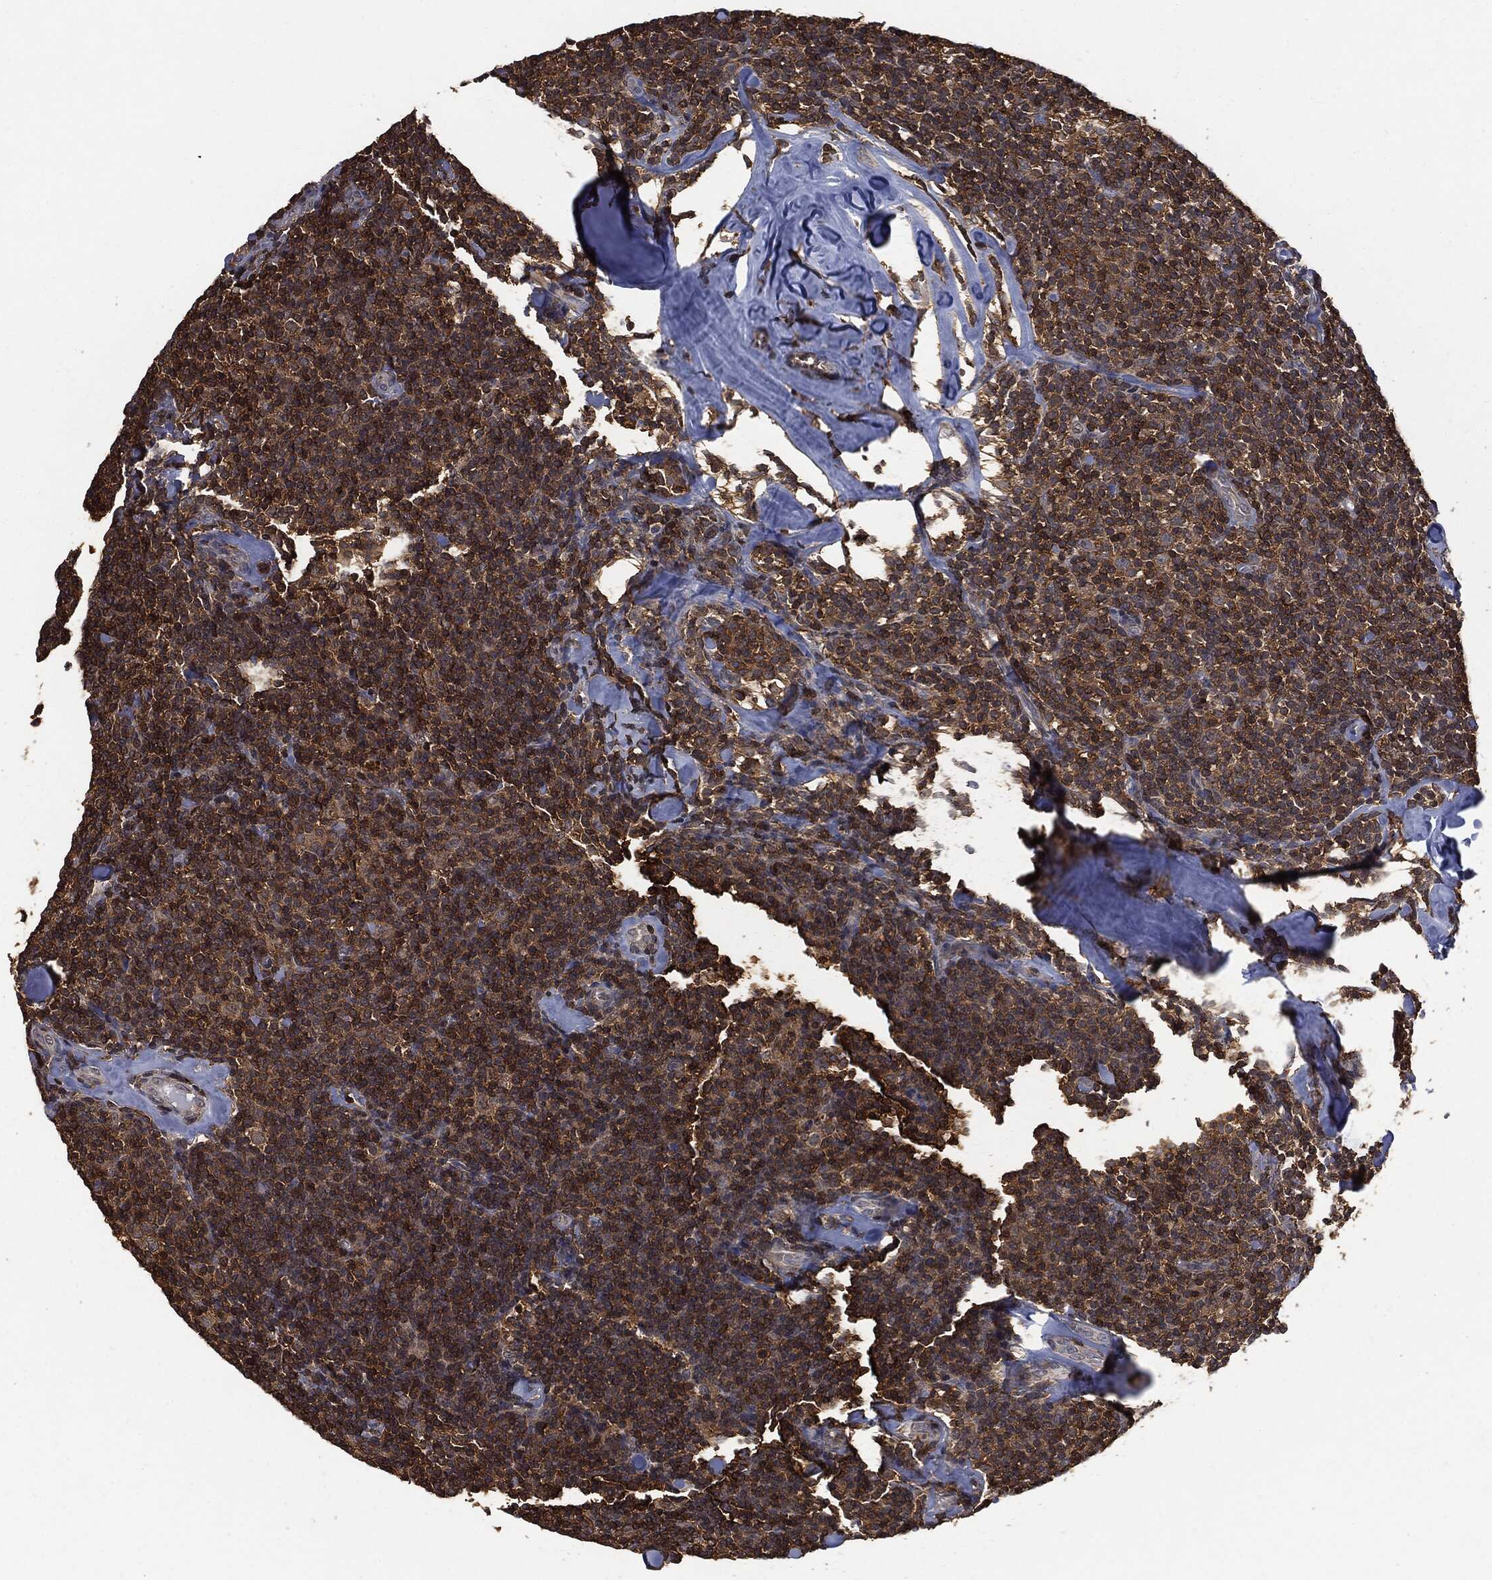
{"staining": {"intensity": "strong", "quantity": ">75%", "location": "cytoplasmic/membranous"}, "tissue": "lymphoma", "cell_type": "Tumor cells", "image_type": "cancer", "snomed": [{"axis": "morphology", "description": "Malignant lymphoma, non-Hodgkin's type, Low grade"}, {"axis": "topography", "description": "Lymph node"}], "caption": "Low-grade malignant lymphoma, non-Hodgkin's type stained for a protein (brown) demonstrates strong cytoplasmic/membranous positive expression in approximately >75% of tumor cells.", "gene": "PSMB10", "patient": {"sex": "female", "age": 56}}